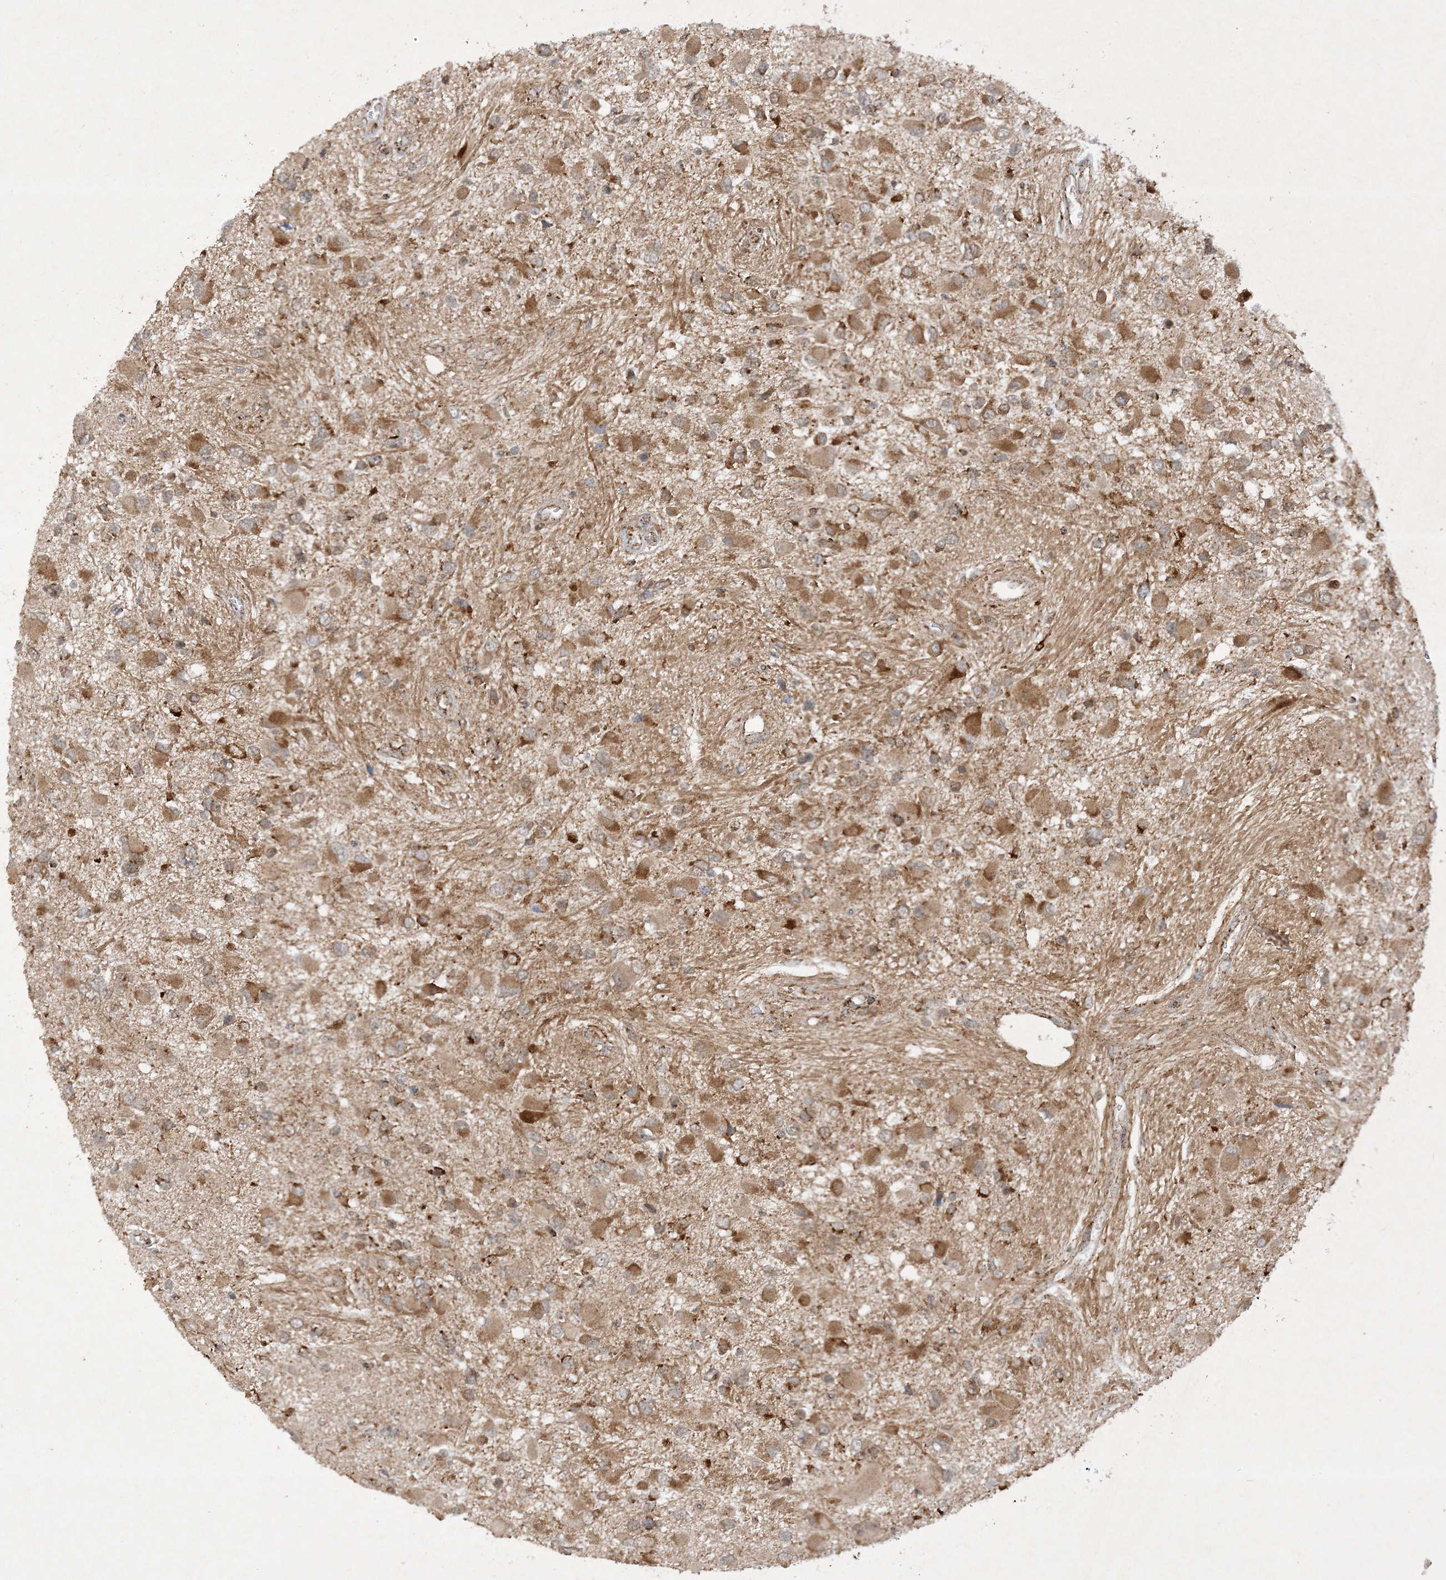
{"staining": {"intensity": "moderate", "quantity": ">75%", "location": "cytoplasmic/membranous"}, "tissue": "glioma", "cell_type": "Tumor cells", "image_type": "cancer", "snomed": [{"axis": "morphology", "description": "Glioma, malignant, High grade"}, {"axis": "topography", "description": "Brain"}], "caption": "DAB immunohistochemical staining of human glioma demonstrates moderate cytoplasmic/membranous protein expression in about >75% of tumor cells.", "gene": "NDUFAF3", "patient": {"sex": "male", "age": 53}}